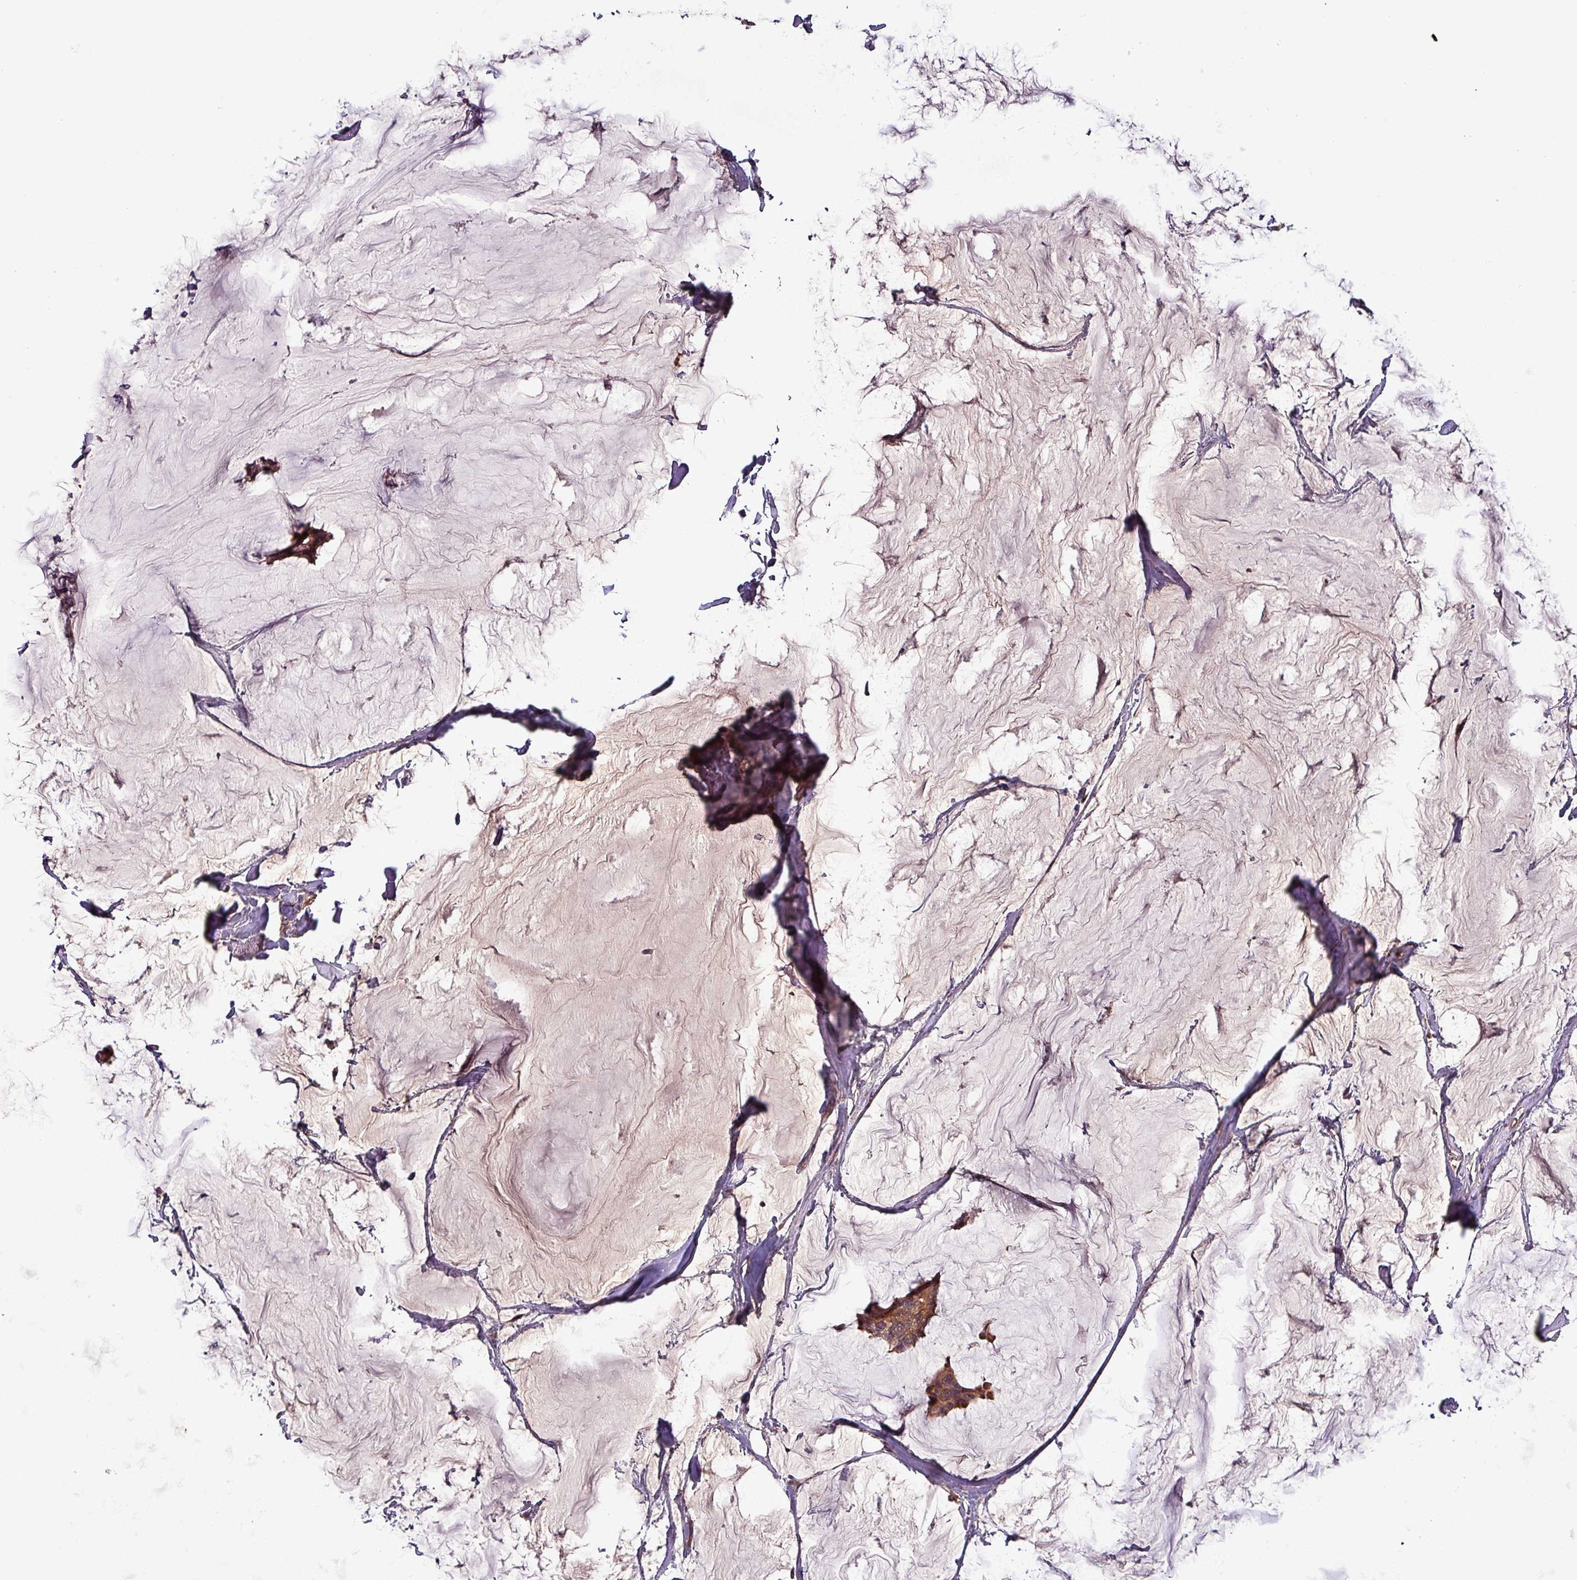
{"staining": {"intensity": "weak", "quantity": ">75%", "location": "cytoplasmic/membranous"}, "tissue": "breast cancer", "cell_type": "Tumor cells", "image_type": "cancer", "snomed": [{"axis": "morphology", "description": "Duct carcinoma"}, {"axis": "topography", "description": "Breast"}], "caption": "DAB (3,3'-diaminobenzidine) immunohistochemical staining of human breast cancer exhibits weak cytoplasmic/membranous protein expression in approximately >75% of tumor cells. (DAB (3,3'-diaminobenzidine) IHC with brightfield microscopy, high magnification).", "gene": "PAFAH1B2", "patient": {"sex": "female", "age": 93}}